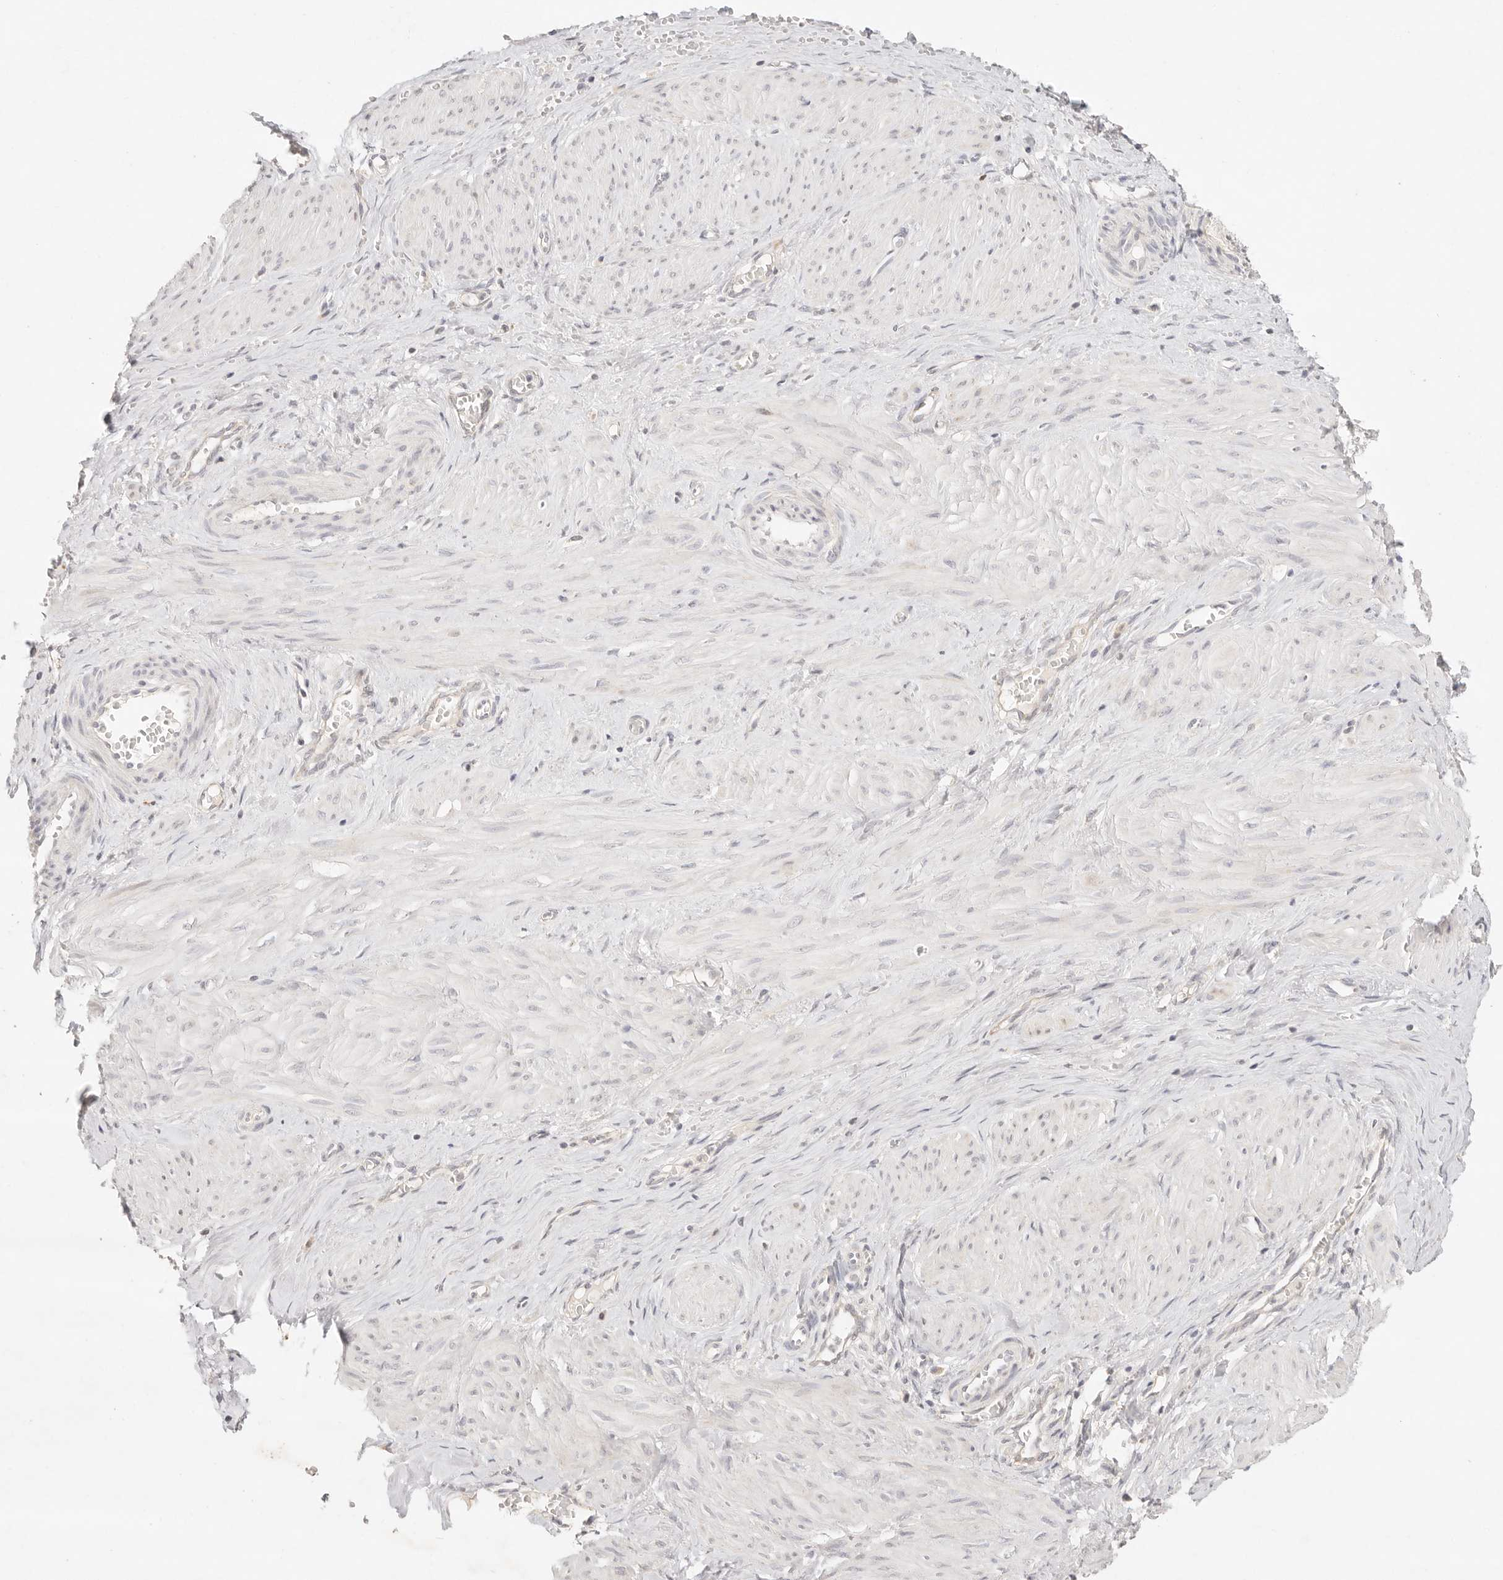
{"staining": {"intensity": "negative", "quantity": "none", "location": "none"}, "tissue": "smooth muscle", "cell_type": "Smooth muscle cells", "image_type": "normal", "snomed": [{"axis": "morphology", "description": "Normal tissue, NOS"}, {"axis": "topography", "description": "Endometrium"}], "caption": "The photomicrograph exhibits no staining of smooth muscle cells in unremarkable smooth muscle.", "gene": "GPR156", "patient": {"sex": "female", "age": 33}}